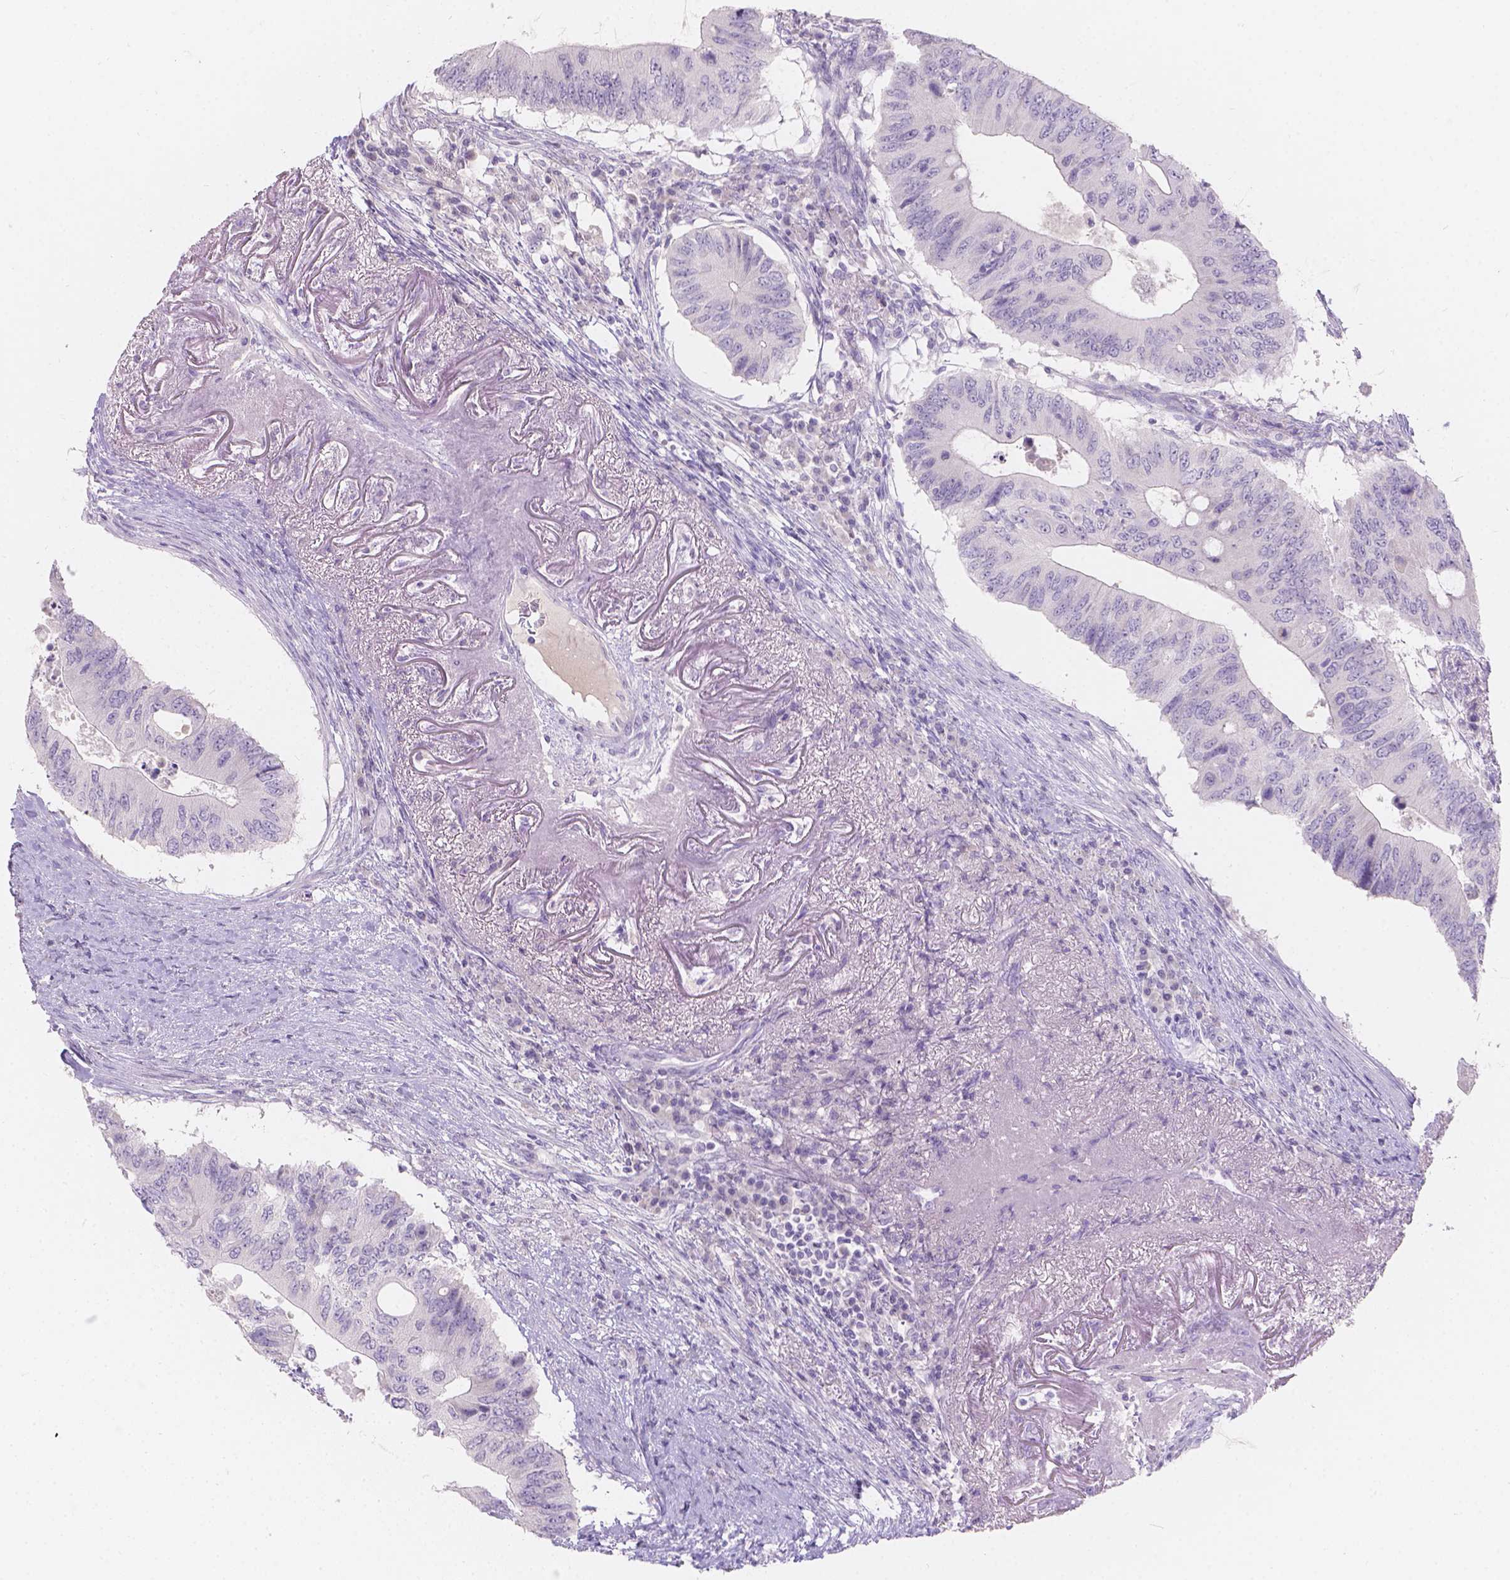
{"staining": {"intensity": "negative", "quantity": "none", "location": "none"}, "tissue": "colorectal cancer", "cell_type": "Tumor cells", "image_type": "cancer", "snomed": [{"axis": "morphology", "description": "Adenocarcinoma, NOS"}, {"axis": "topography", "description": "Colon"}], "caption": "High magnification brightfield microscopy of colorectal cancer stained with DAB (brown) and counterstained with hematoxylin (blue): tumor cells show no significant positivity.", "gene": "HTN3", "patient": {"sex": "male", "age": 71}}